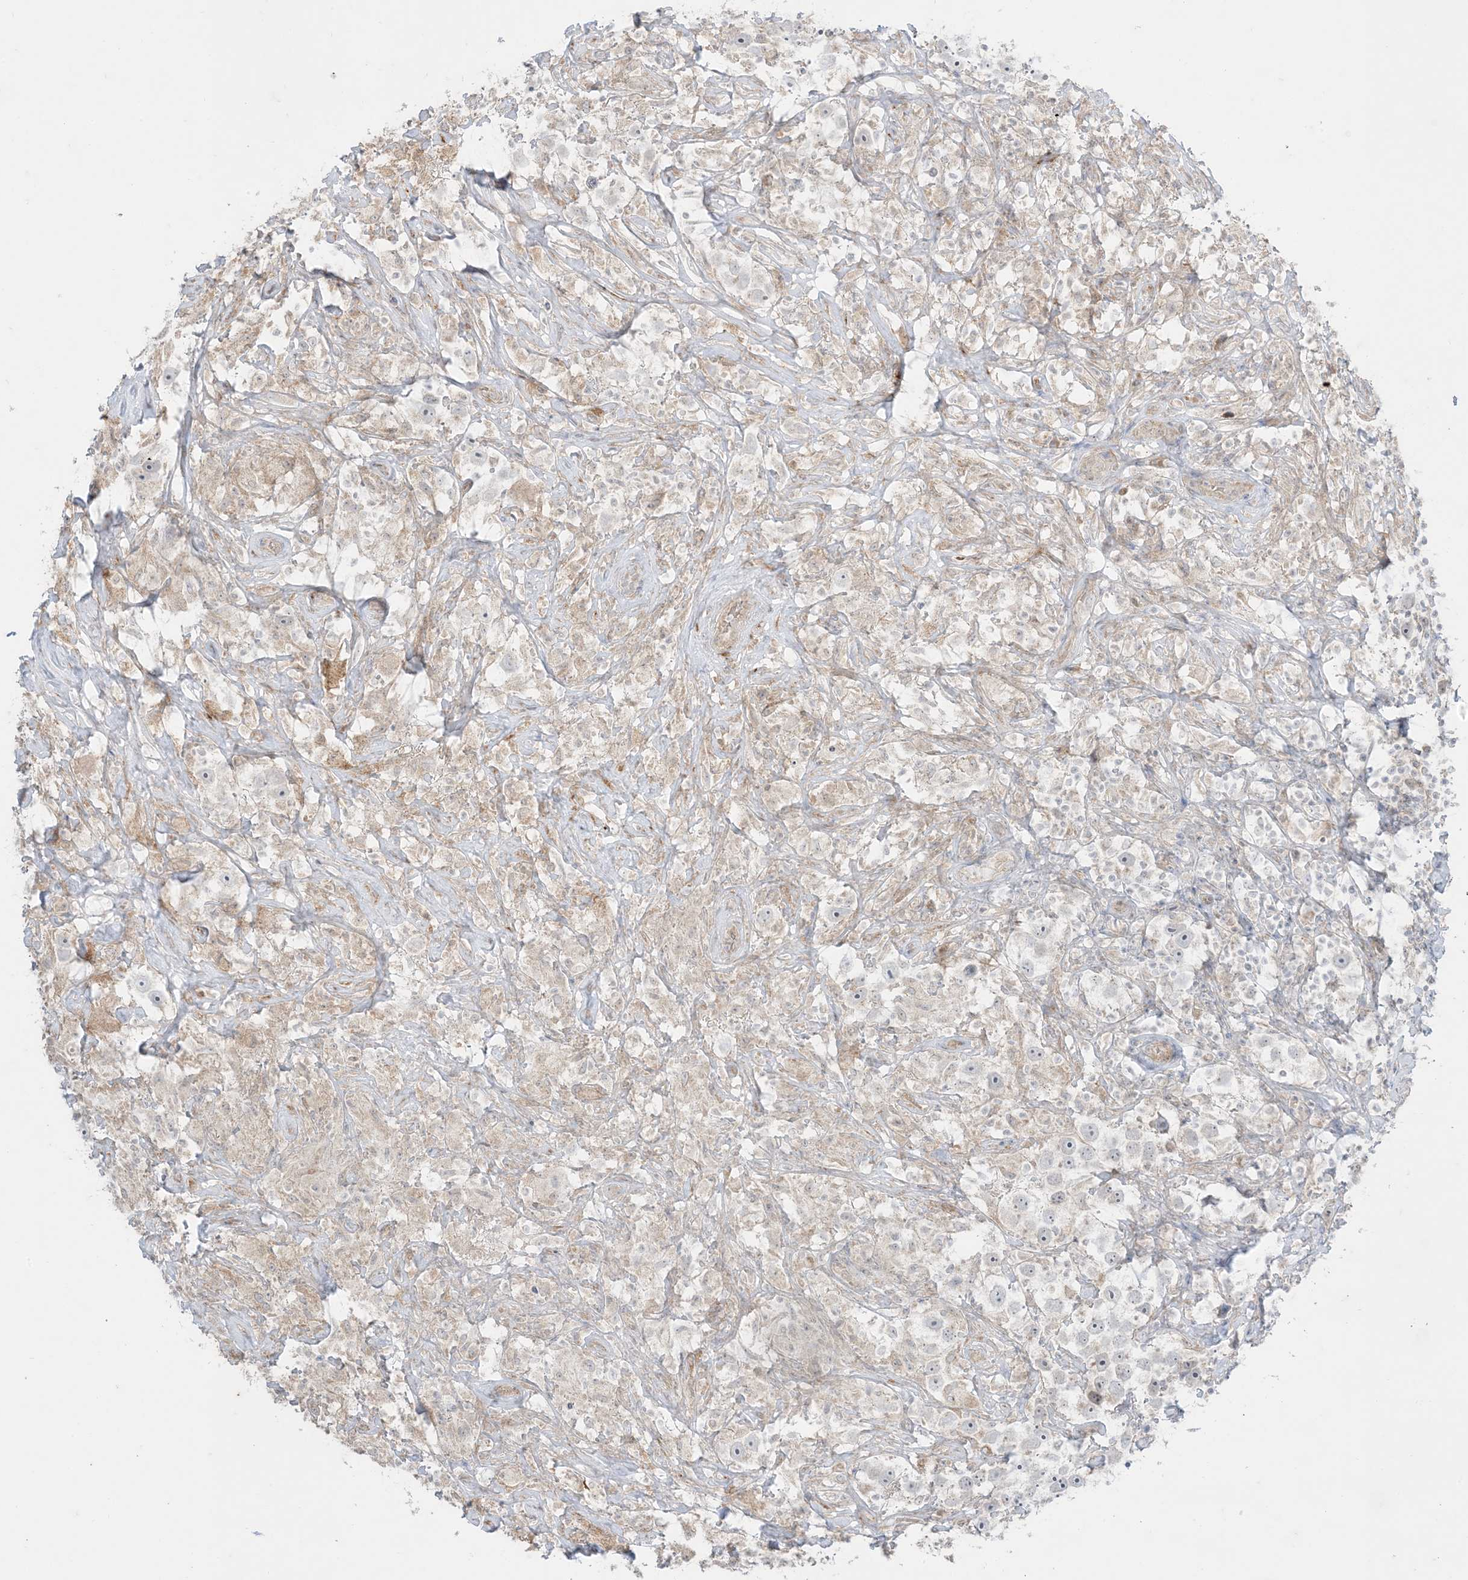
{"staining": {"intensity": "negative", "quantity": "none", "location": "none"}, "tissue": "testis cancer", "cell_type": "Tumor cells", "image_type": "cancer", "snomed": [{"axis": "morphology", "description": "Seminoma, NOS"}, {"axis": "topography", "description": "Testis"}], "caption": "Human testis seminoma stained for a protein using immunohistochemistry displays no staining in tumor cells.", "gene": "ODC1", "patient": {"sex": "male", "age": 49}}